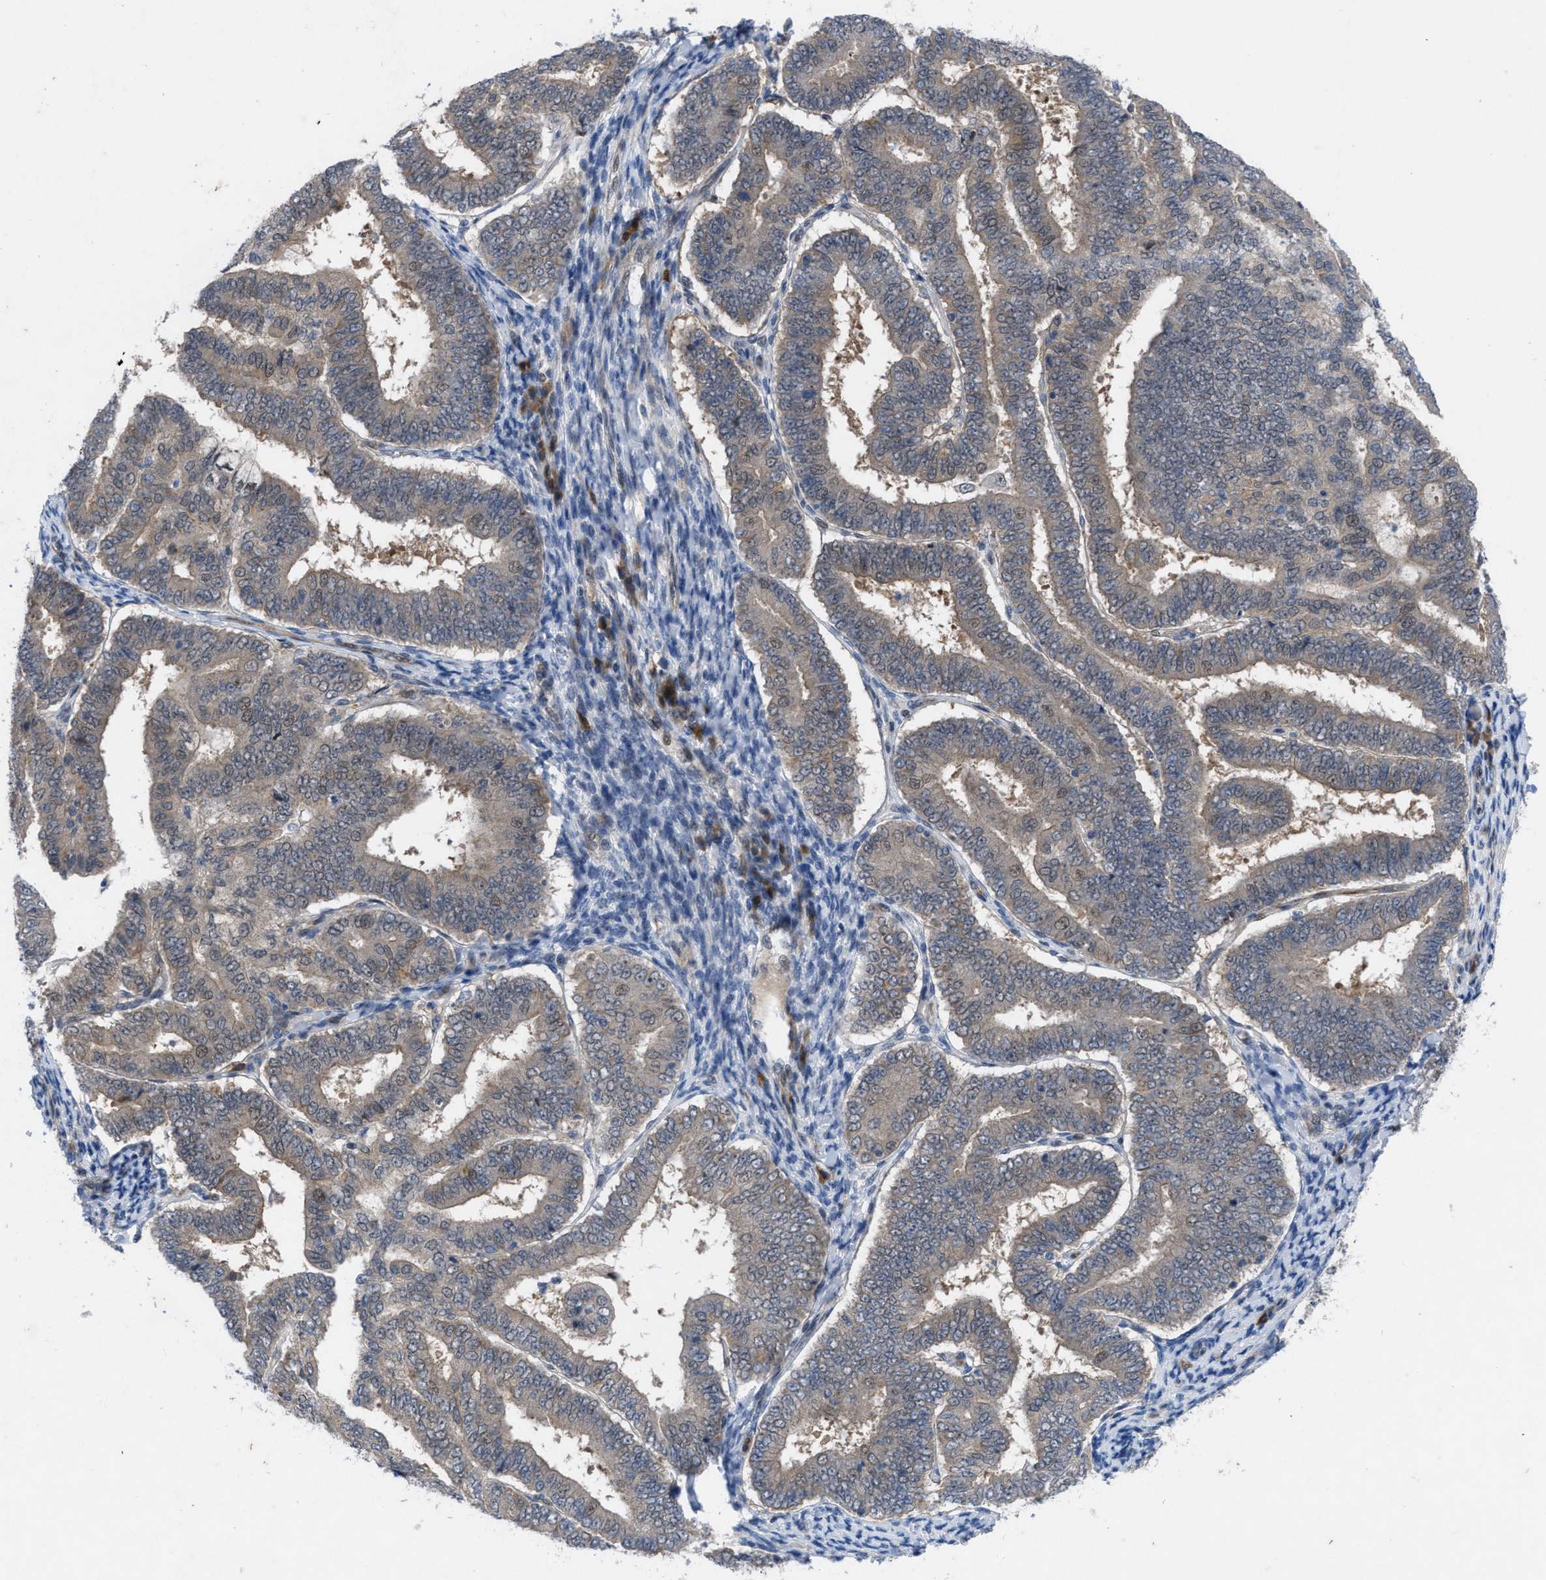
{"staining": {"intensity": "weak", "quantity": ">75%", "location": "cytoplasmic/membranous"}, "tissue": "endometrial cancer", "cell_type": "Tumor cells", "image_type": "cancer", "snomed": [{"axis": "morphology", "description": "Adenocarcinoma, NOS"}, {"axis": "topography", "description": "Endometrium"}], "caption": "Endometrial cancer stained with a brown dye demonstrates weak cytoplasmic/membranous positive staining in about >75% of tumor cells.", "gene": "IL17RE", "patient": {"sex": "female", "age": 63}}